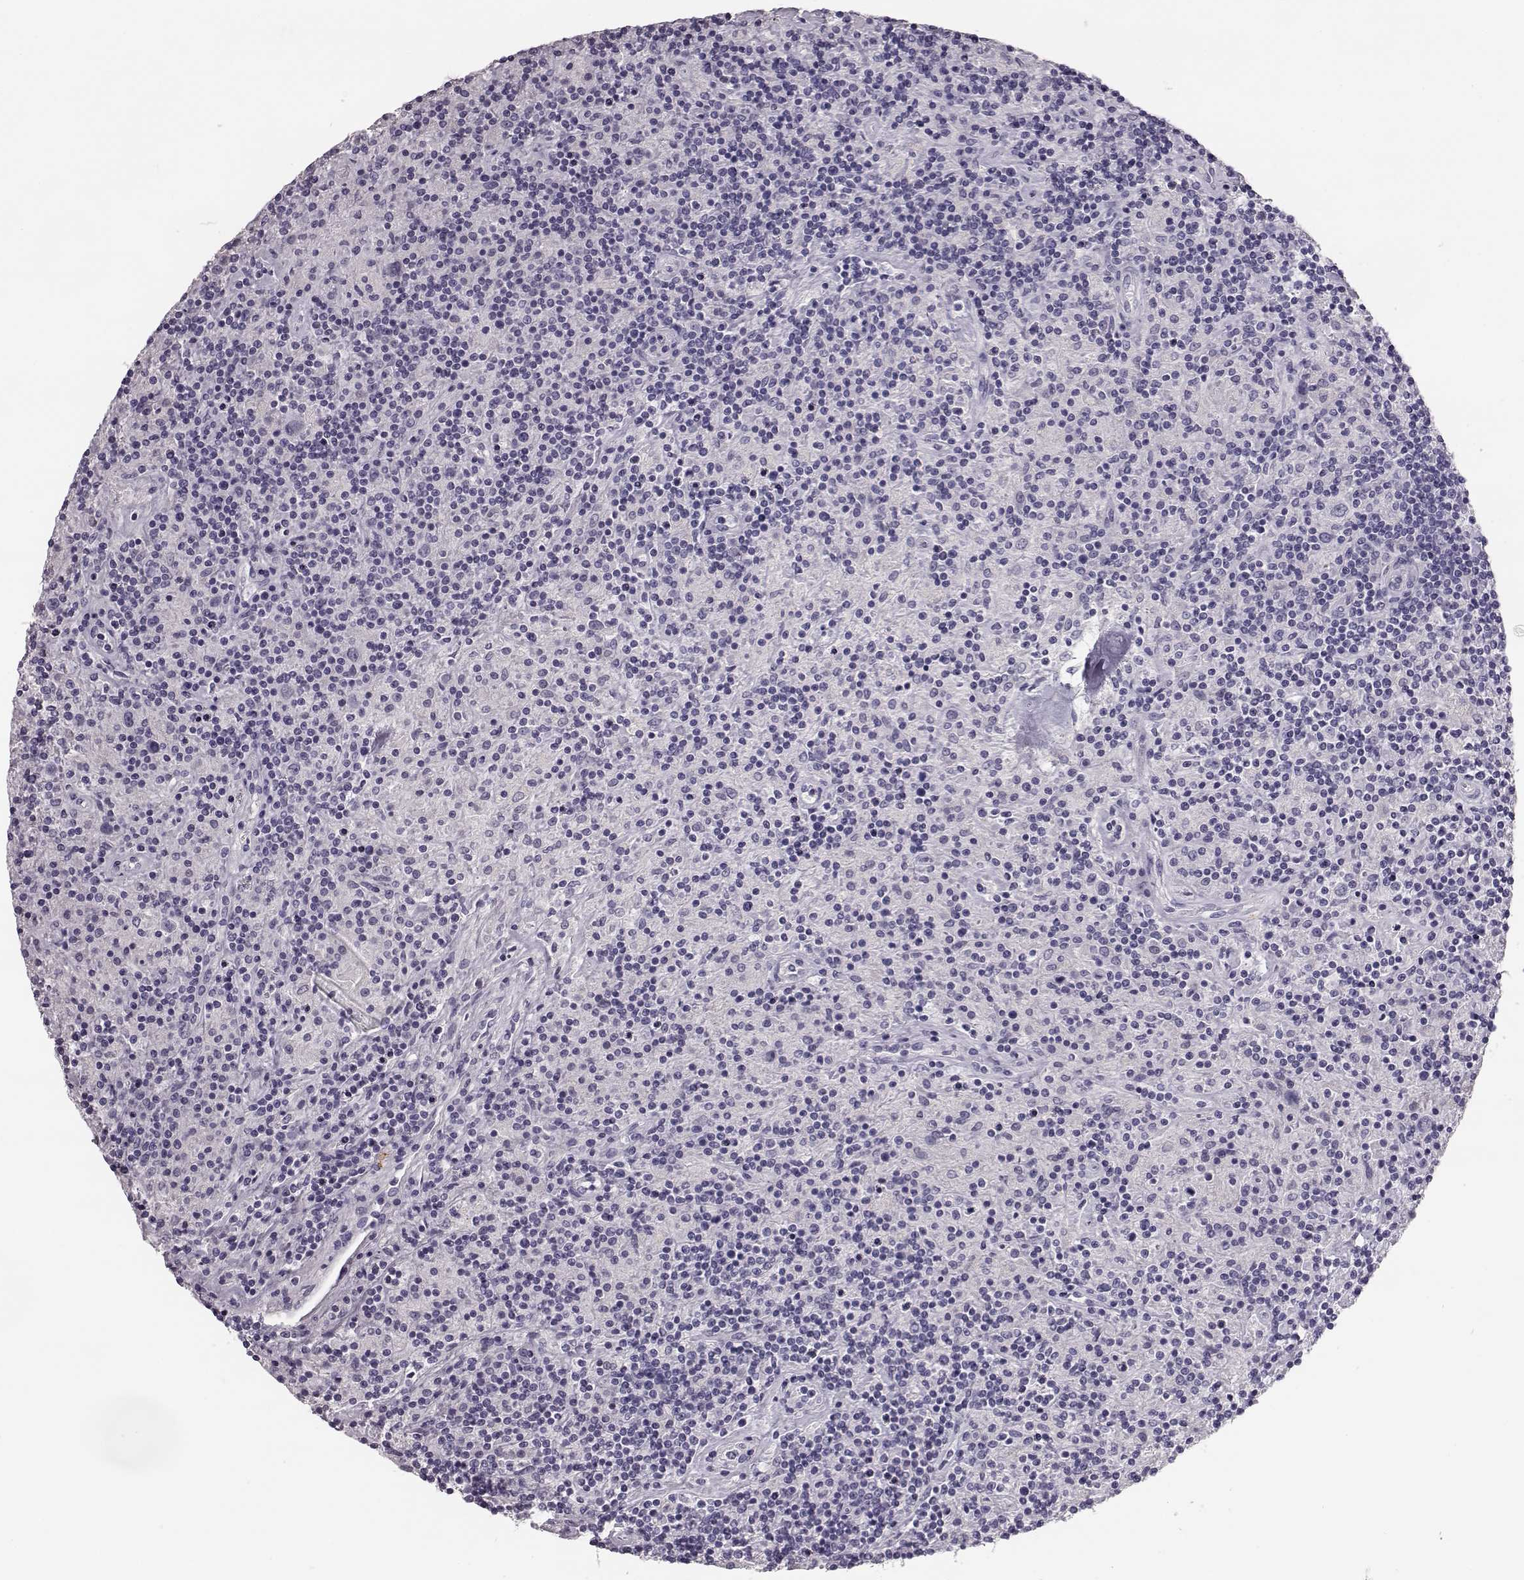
{"staining": {"intensity": "negative", "quantity": "none", "location": "none"}, "tissue": "lymphoma", "cell_type": "Tumor cells", "image_type": "cancer", "snomed": [{"axis": "morphology", "description": "Hodgkin's disease, NOS"}, {"axis": "topography", "description": "Lymph node"}], "caption": "The photomicrograph exhibits no staining of tumor cells in lymphoma.", "gene": "NPTXR", "patient": {"sex": "male", "age": 70}}